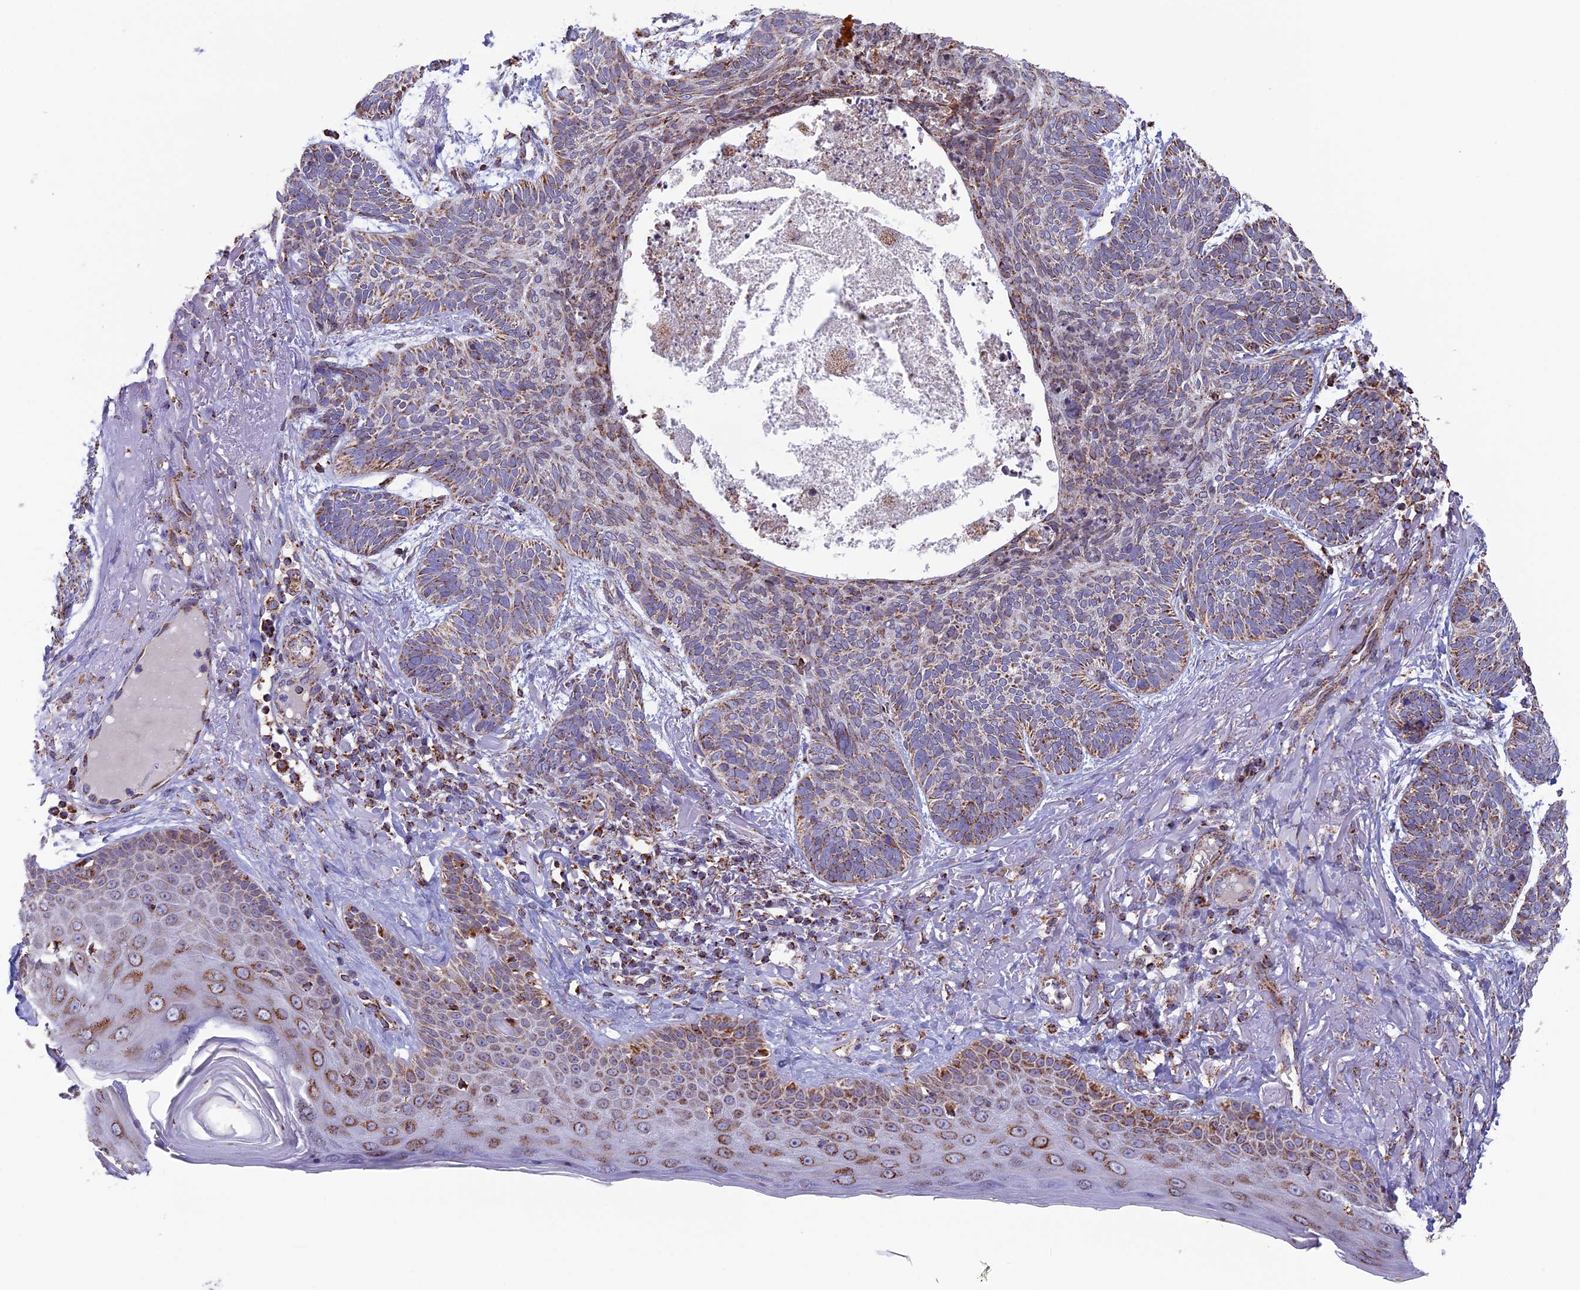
{"staining": {"intensity": "moderate", "quantity": "25%-75%", "location": "cytoplasmic/membranous"}, "tissue": "skin cancer", "cell_type": "Tumor cells", "image_type": "cancer", "snomed": [{"axis": "morphology", "description": "Normal tissue, NOS"}, {"axis": "morphology", "description": "Basal cell carcinoma"}, {"axis": "topography", "description": "Skin"}], "caption": "Skin cancer was stained to show a protein in brown. There is medium levels of moderate cytoplasmic/membranous positivity in approximately 25%-75% of tumor cells.", "gene": "CS", "patient": {"sex": "male", "age": 66}}